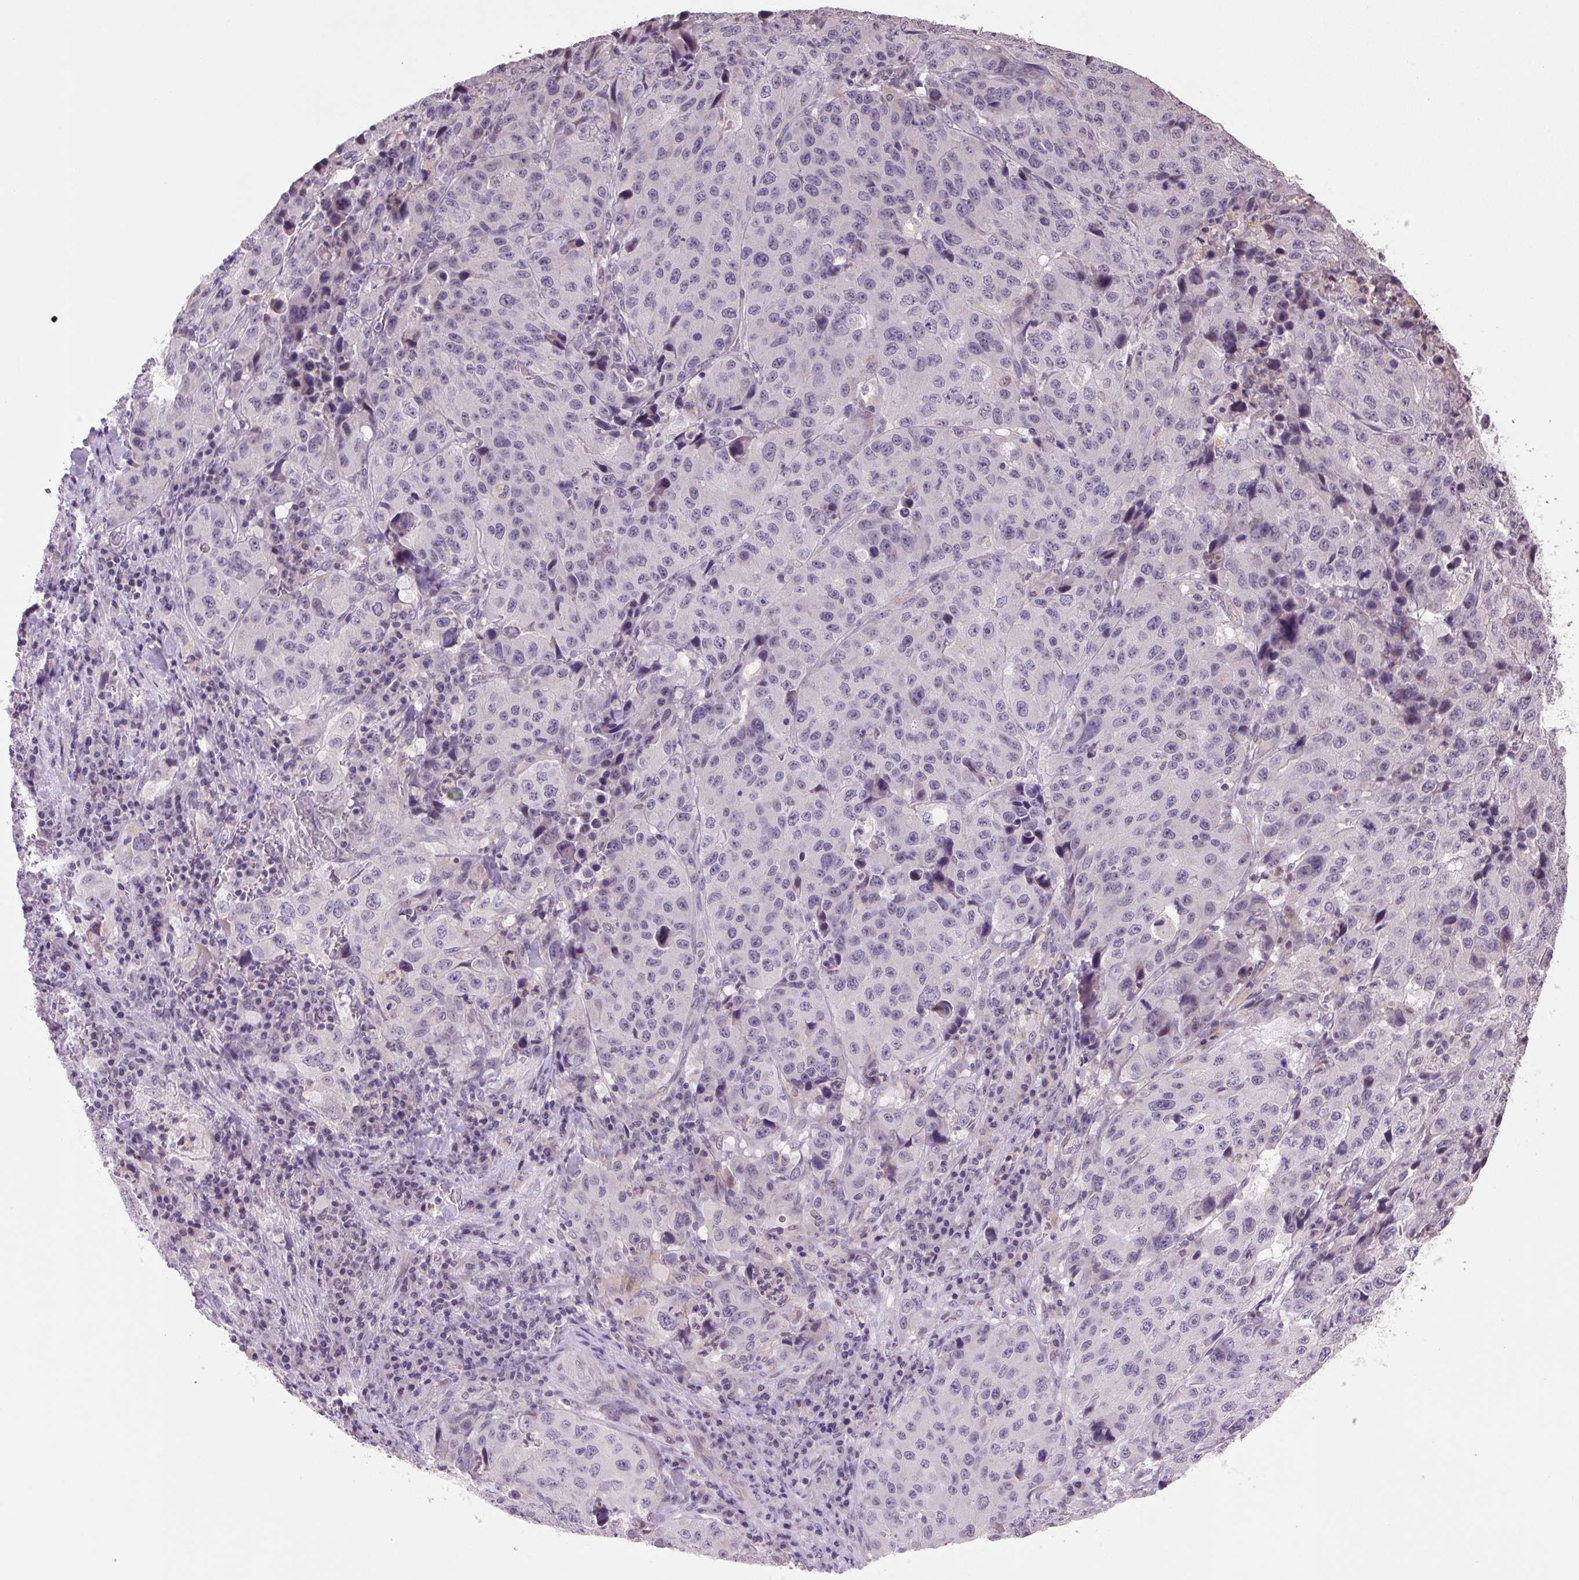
{"staining": {"intensity": "negative", "quantity": "none", "location": "none"}, "tissue": "stomach cancer", "cell_type": "Tumor cells", "image_type": "cancer", "snomed": [{"axis": "morphology", "description": "Adenocarcinoma, NOS"}, {"axis": "topography", "description": "Stomach"}], "caption": "Immunohistochemistry histopathology image of neoplastic tissue: human stomach cancer (adenocarcinoma) stained with DAB shows no significant protein expression in tumor cells.", "gene": "VWA3B", "patient": {"sex": "male", "age": 71}}